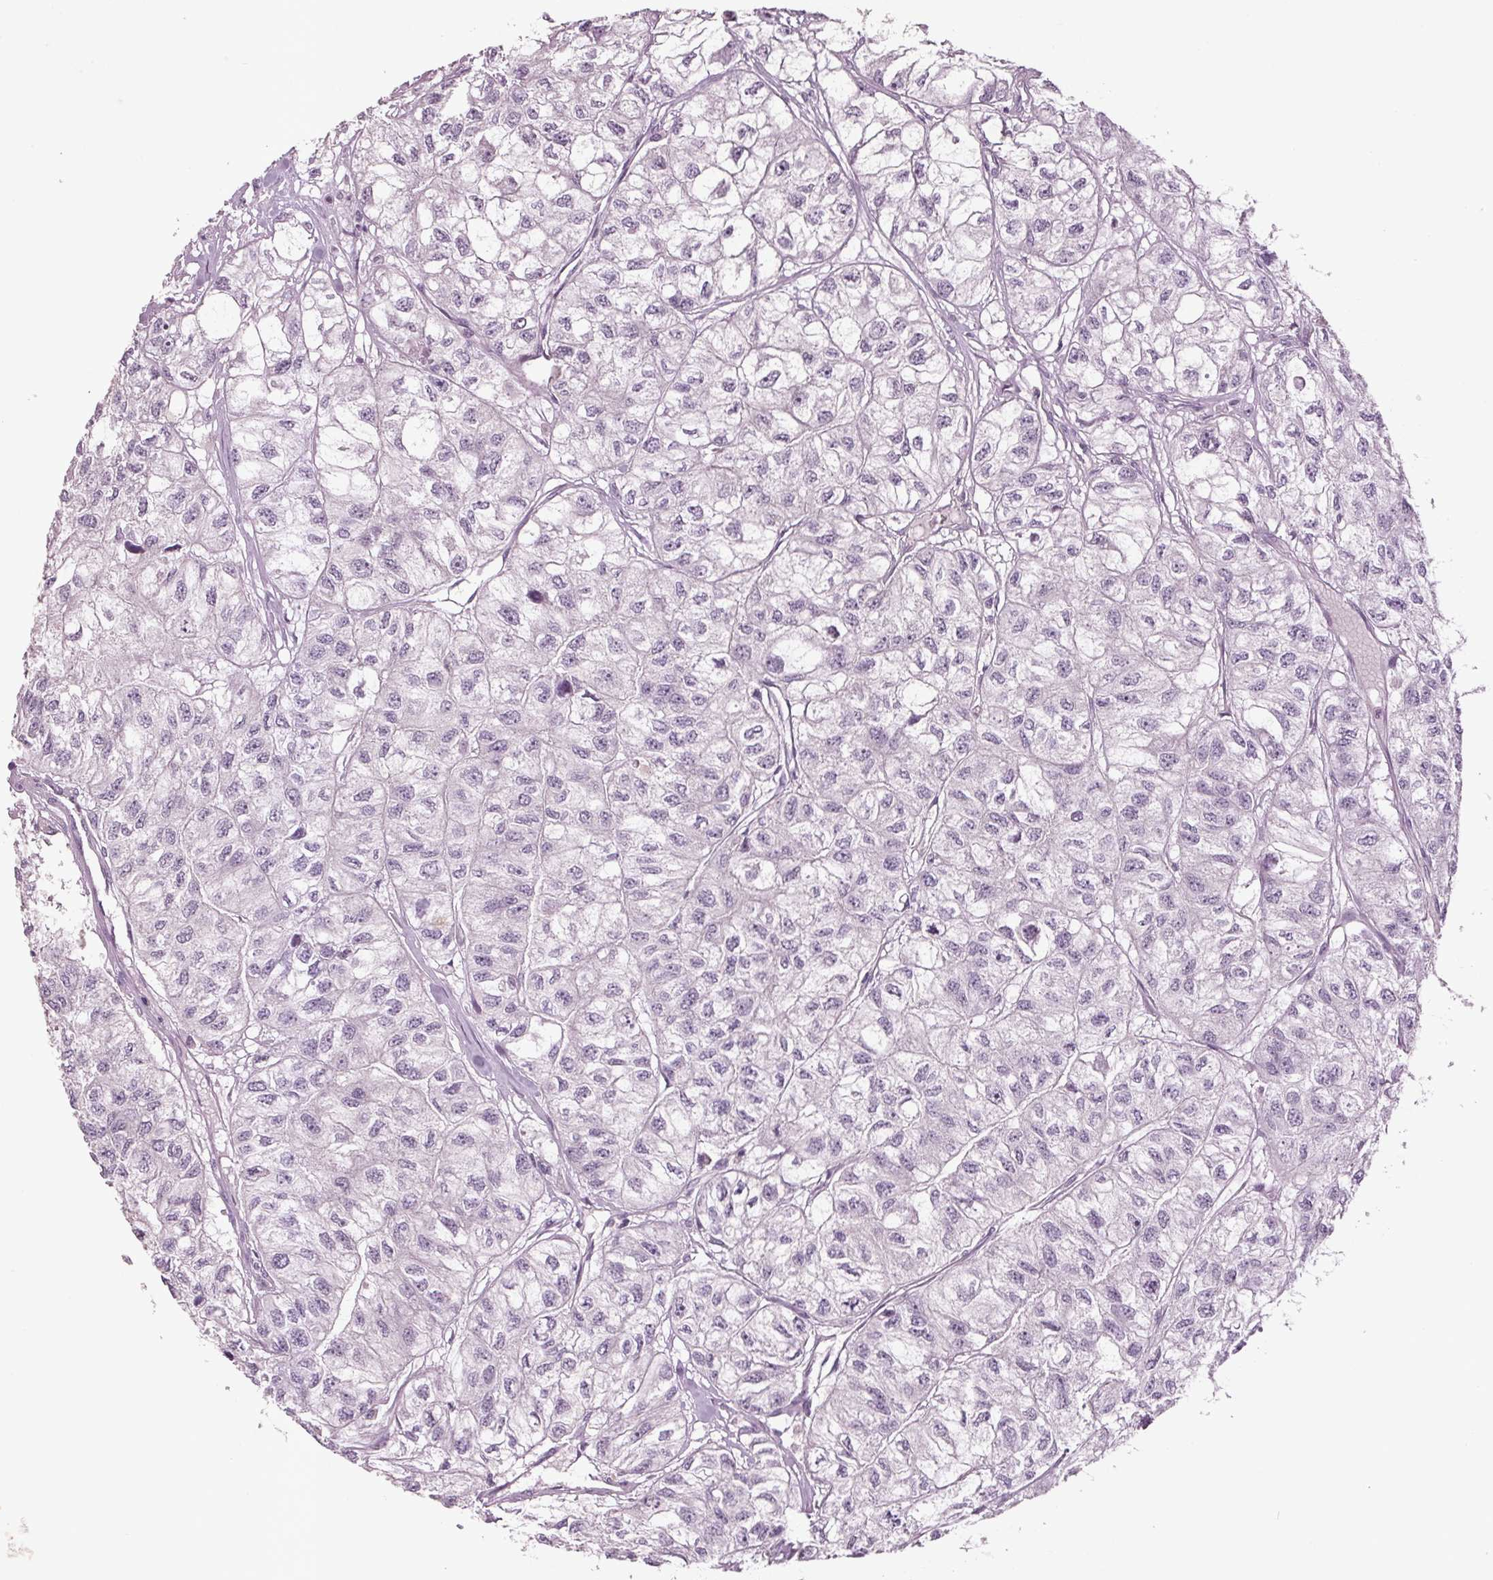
{"staining": {"intensity": "negative", "quantity": "none", "location": "none"}, "tissue": "renal cancer", "cell_type": "Tumor cells", "image_type": "cancer", "snomed": [{"axis": "morphology", "description": "Adenocarcinoma, NOS"}, {"axis": "topography", "description": "Kidney"}], "caption": "Immunohistochemistry (IHC) micrograph of human renal cancer stained for a protein (brown), which reveals no positivity in tumor cells.", "gene": "BHLHE22", "patient": {"sex": "male", "age": 56}}